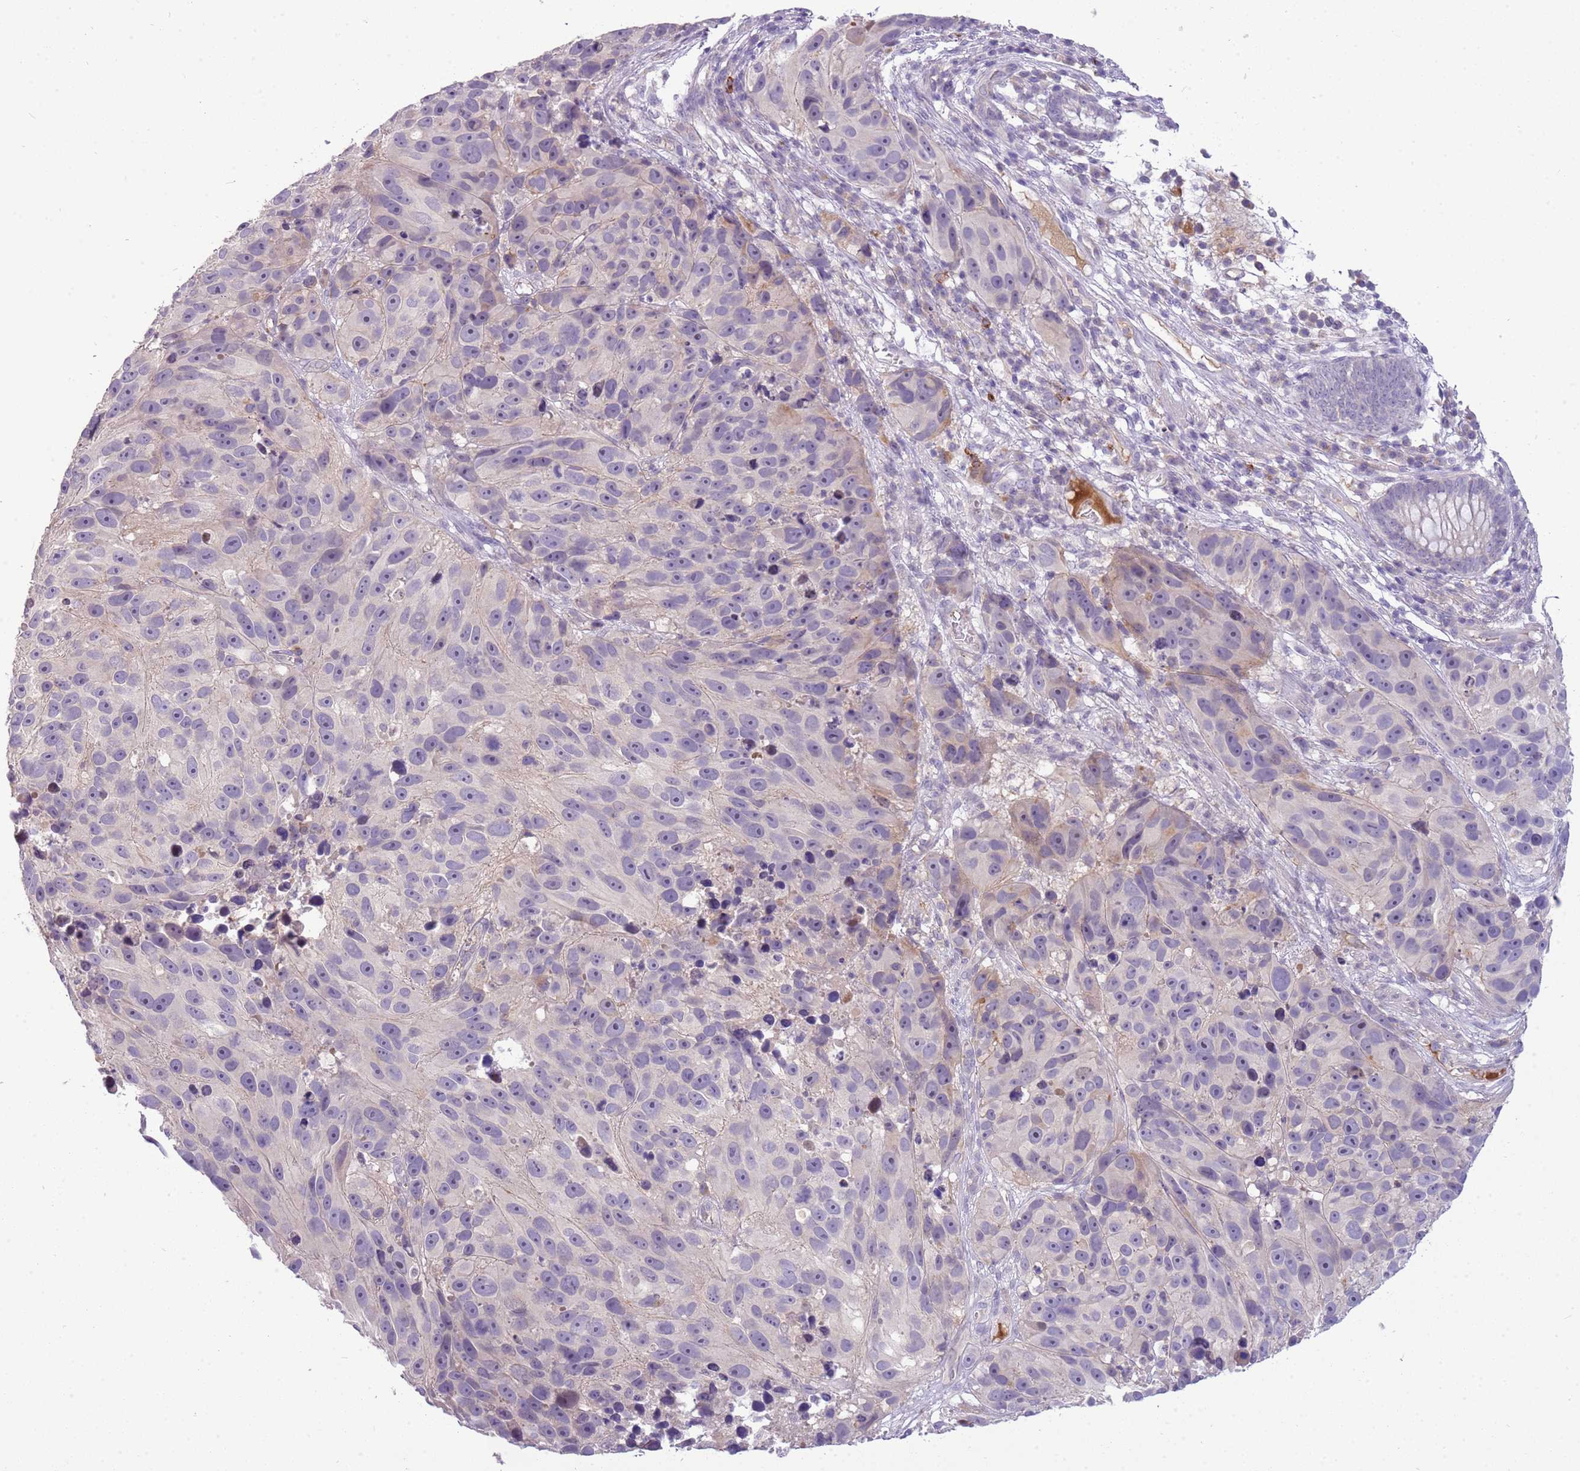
{"staining": {"intensity": "negative", "quantity": "none", "location": "none"}, "tissue": "melanoma", "cell_type": "Tumor cells", "image_type": "cancer", "snomed": [{"axis": "morphology", "description": "Malignant melanoma, NOS"}, {"axis": "topography", "description": "Skin"}], "caption": "Immunohistochemistry (IHC) photomicrograph of melanoma stained for a protein (brown), which exhibits no positivity in tumor cells.", "gene": "SCAMP5", "patient": {"sex": "male", "age": 84}}